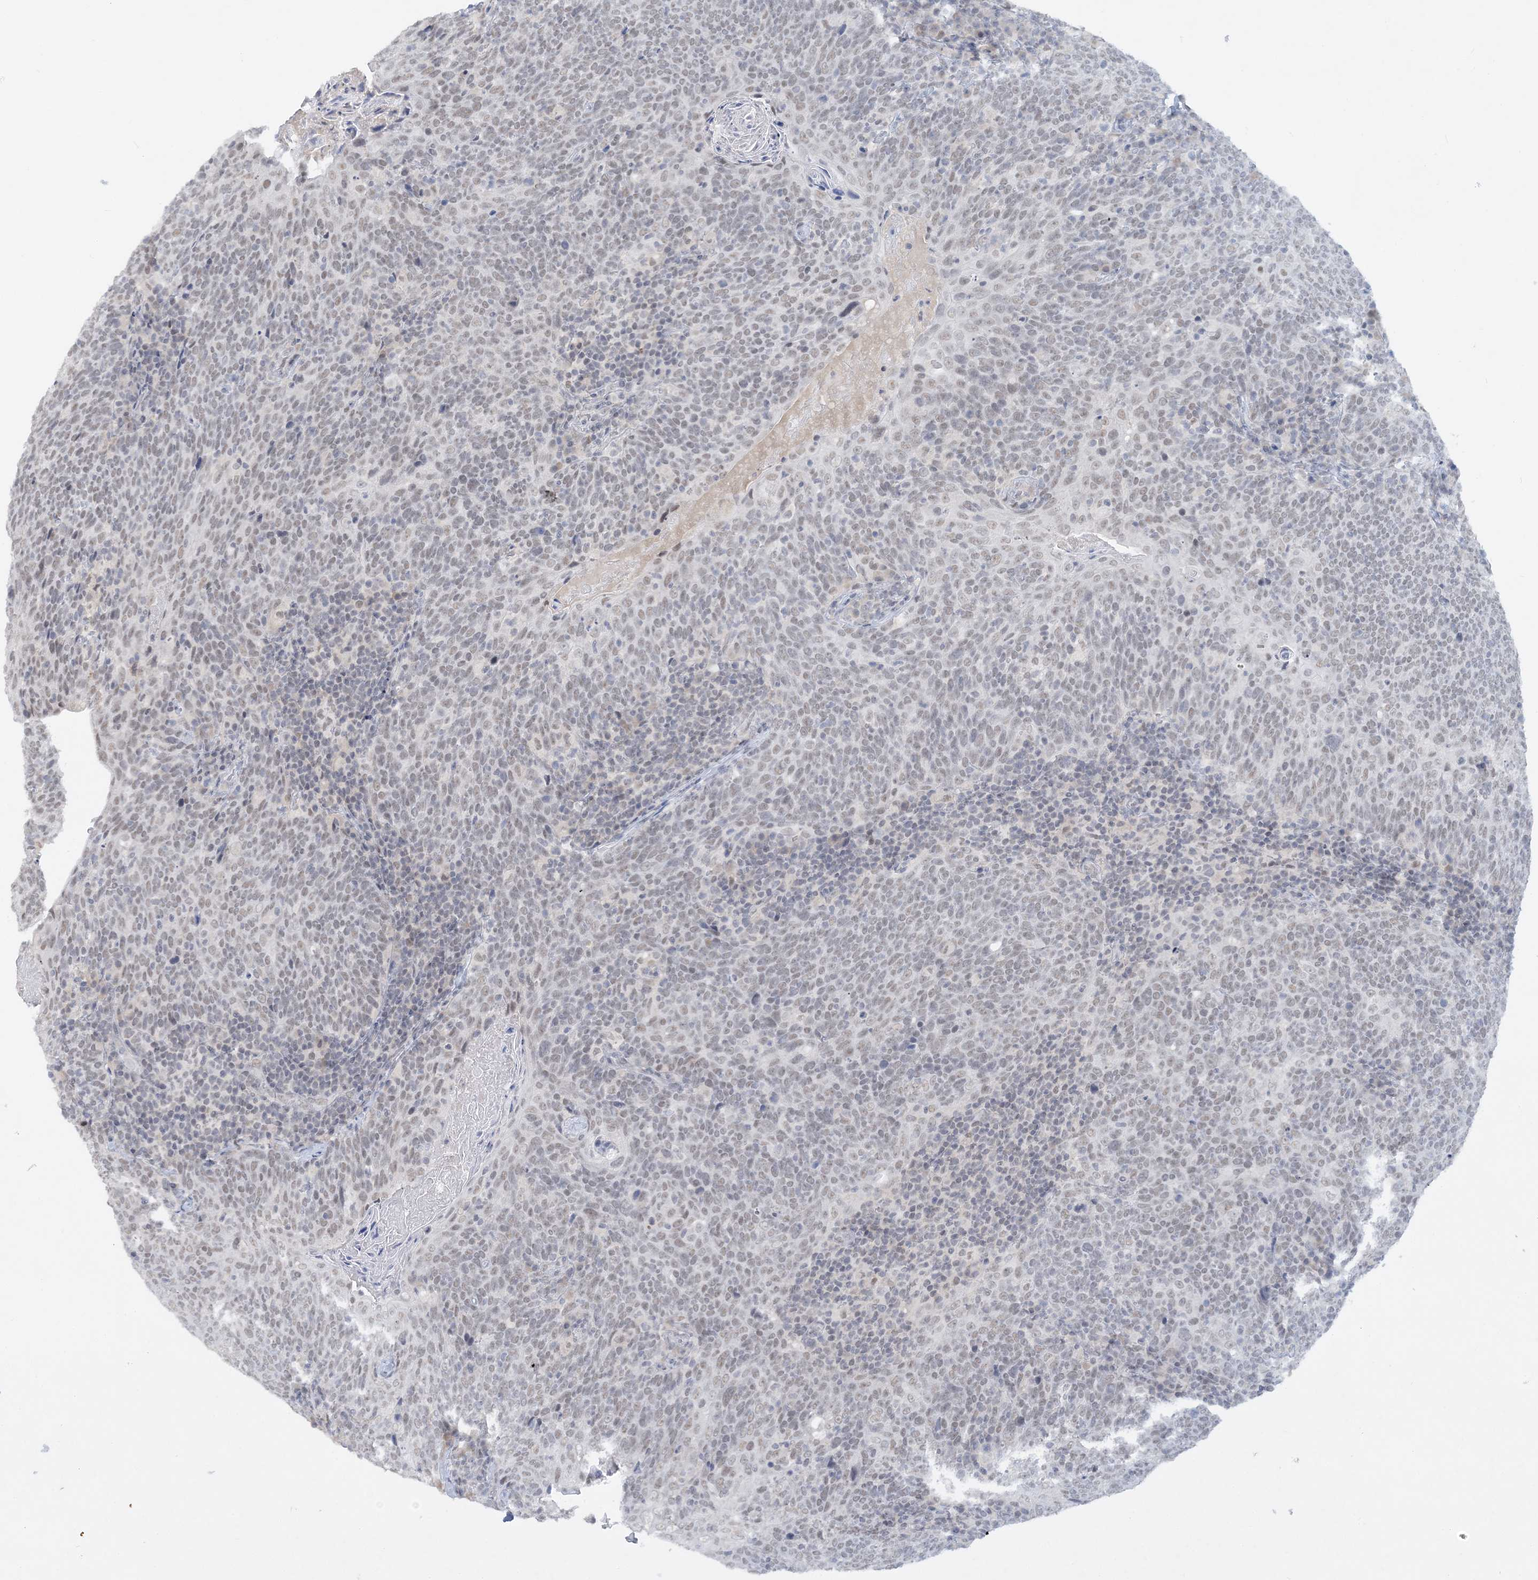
{"staining": {"intensity": "weak", "quantity": ">75%", "location": "nuclear"}, "tissue": "head and neck cancer", "cell_type": "Tumor cells", "image_type": "cancer", "snomed": [{"axis": "morphology", "description": "Squamous cell carcinoma, NOS"}, {"axis": "morphology", "description": "Squamous cell carcinoma, metastatic, NOS"}, {"axis": "topography", "description": "Lymph node"}, {"axis": "topography", "description": "Head-Neck"}], "caption": "A micrograph of human head and neck cancer stained for a protein displays weak nuclear brown staining in tumor cells. (Stains: DAB (3,3'-diaminobenzidine) in brown, nuclei in blue, Microscopy: brightfield microscopy at high magnification).", "gene": "KMT2D", "patient": {"sex": "male", "age": 62}}